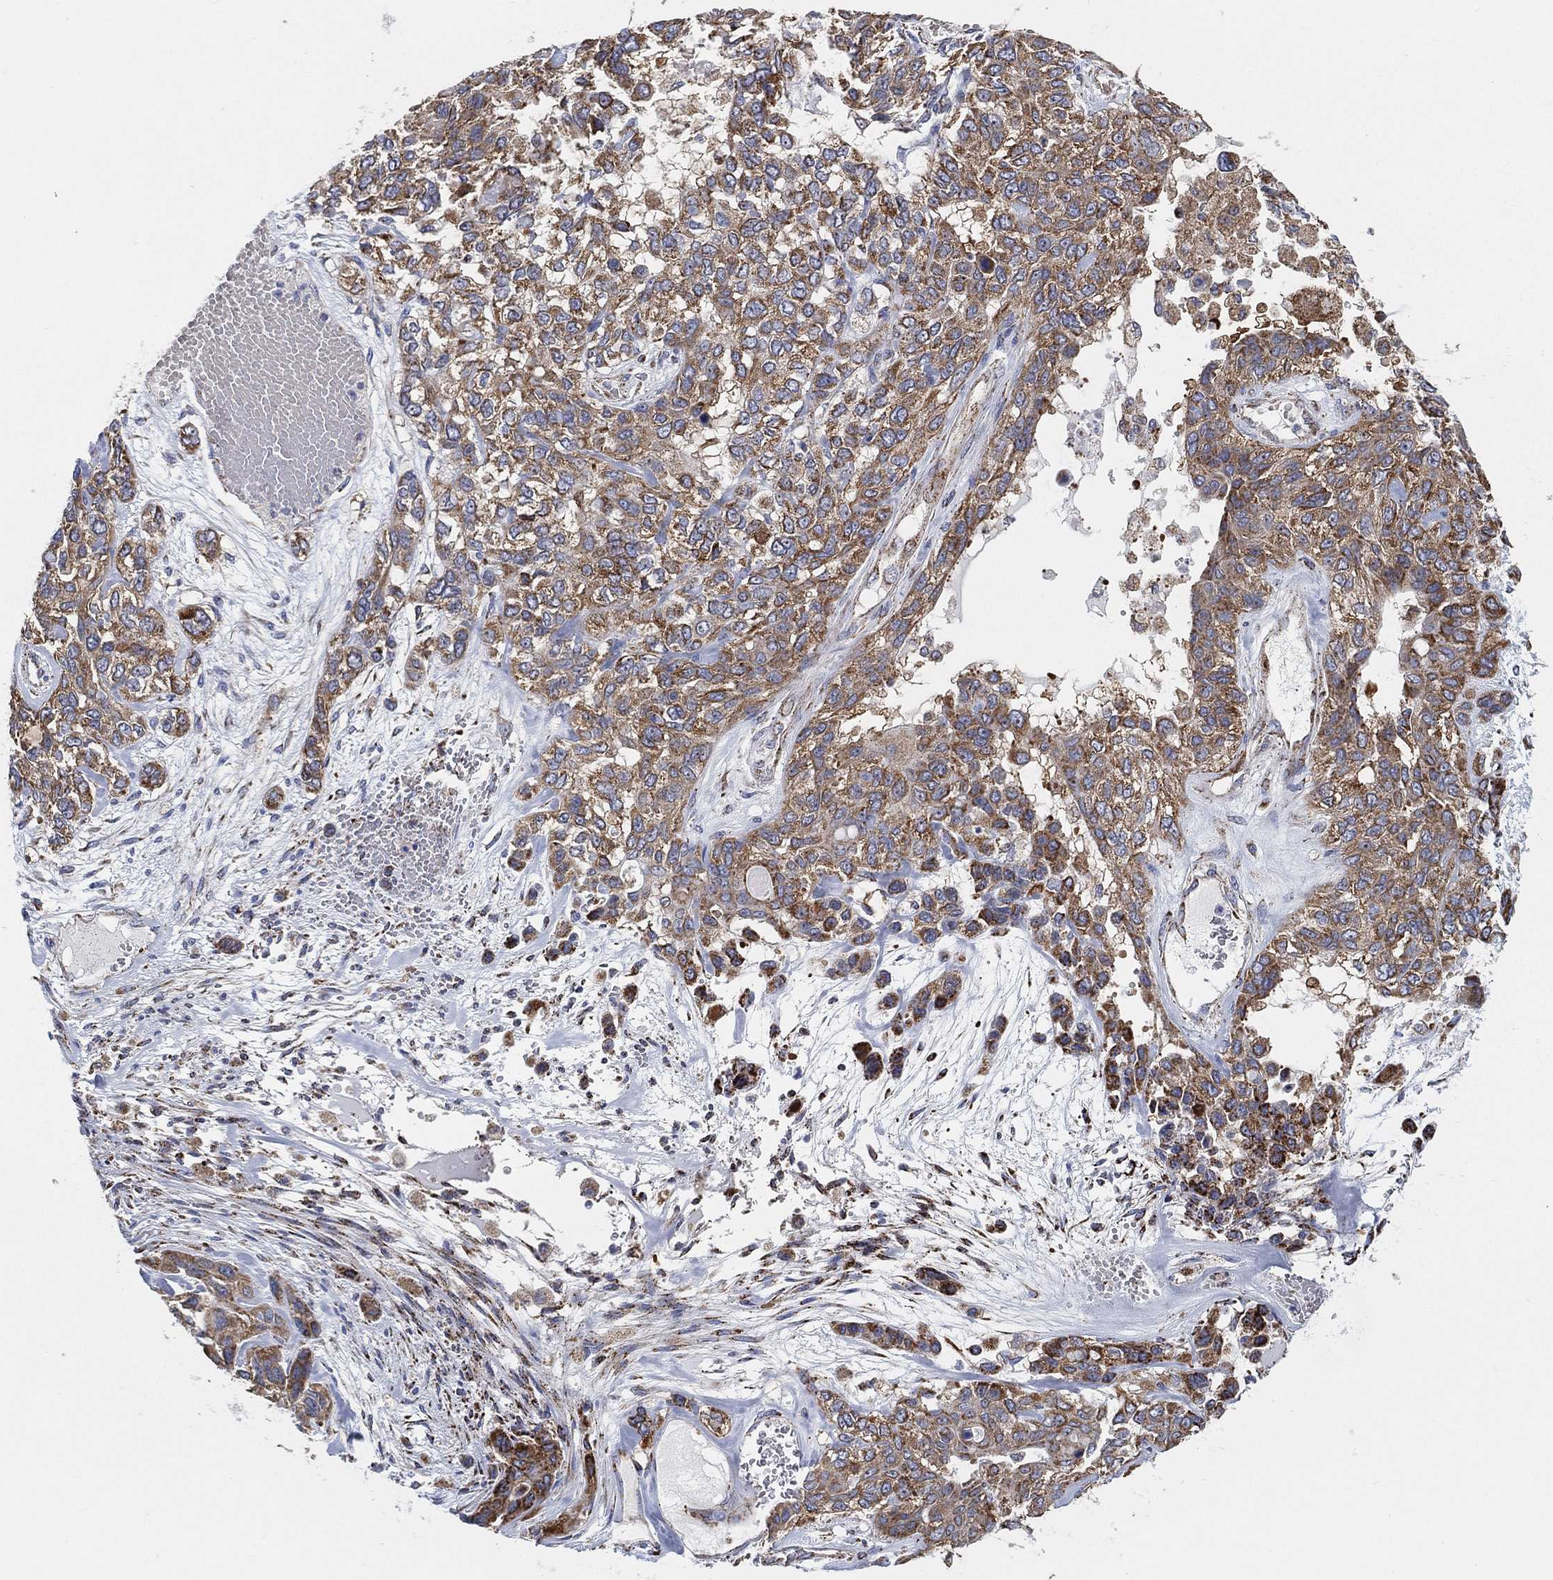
{"staining": {"intensity": "moderate", "quantity": ">75%", "location": "cytoplasmic/membranous"}, "tissue": "lung cancer", "cell_type": "Tumor cells", "image_type": "cancer", "snomed": [{"axis": "morphology", "description": "Squamous cell carcinoma, NOS"}, {"axis": "topography", "description": "Lung"}], "caption": "The micrograph reveals immunohistochemical staining of lung cancer. There is moderate cytoplasmic/membranous expression is seen in about >75% of tumor cells. Nuclei are stained in blue.", "gene": "GCAT", "patient": {"sex": "female", "age": 70}}